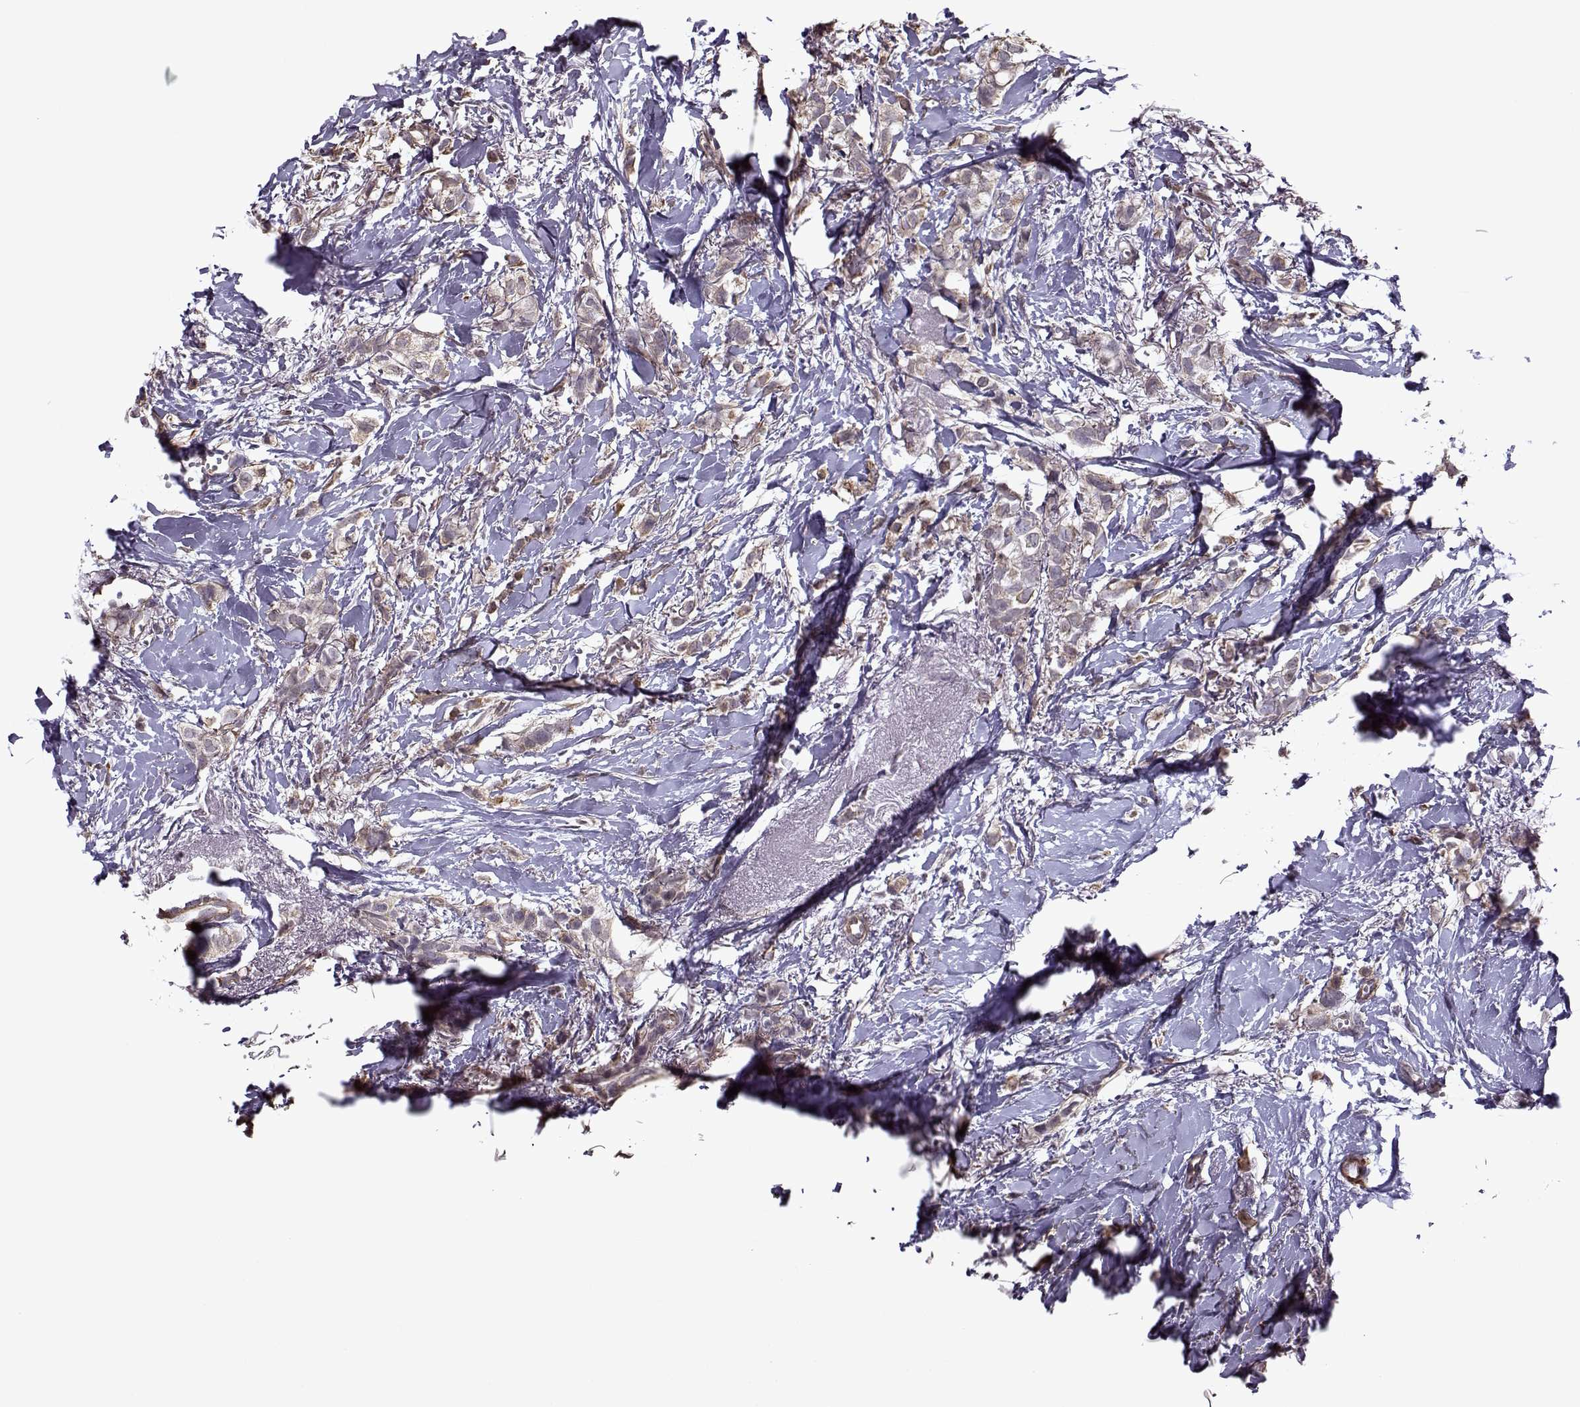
{"staining": {"intensity": "weak", "quantity": ">75%", "location": "cytoplasmic/membranous"}, "tissue": "breast cancer", "cell_type": "Tumor cells", "image_type": "cancer", "snomed": [{"axis": "morphology", "description": "Duct carcinoma"}, {"axis": "topography", "description": "Breast"}], "caption": "Invasive ductal carcinoma (breast) stained with DAB (3,3'-diaminobenzidine) immunohistochemistry exhibits low levels of weak cytoplasmic/membranous expression in approximately >75% of tumor cells.", "gene": "KRT9", "patient": {"sex": "female", "age": 85}}